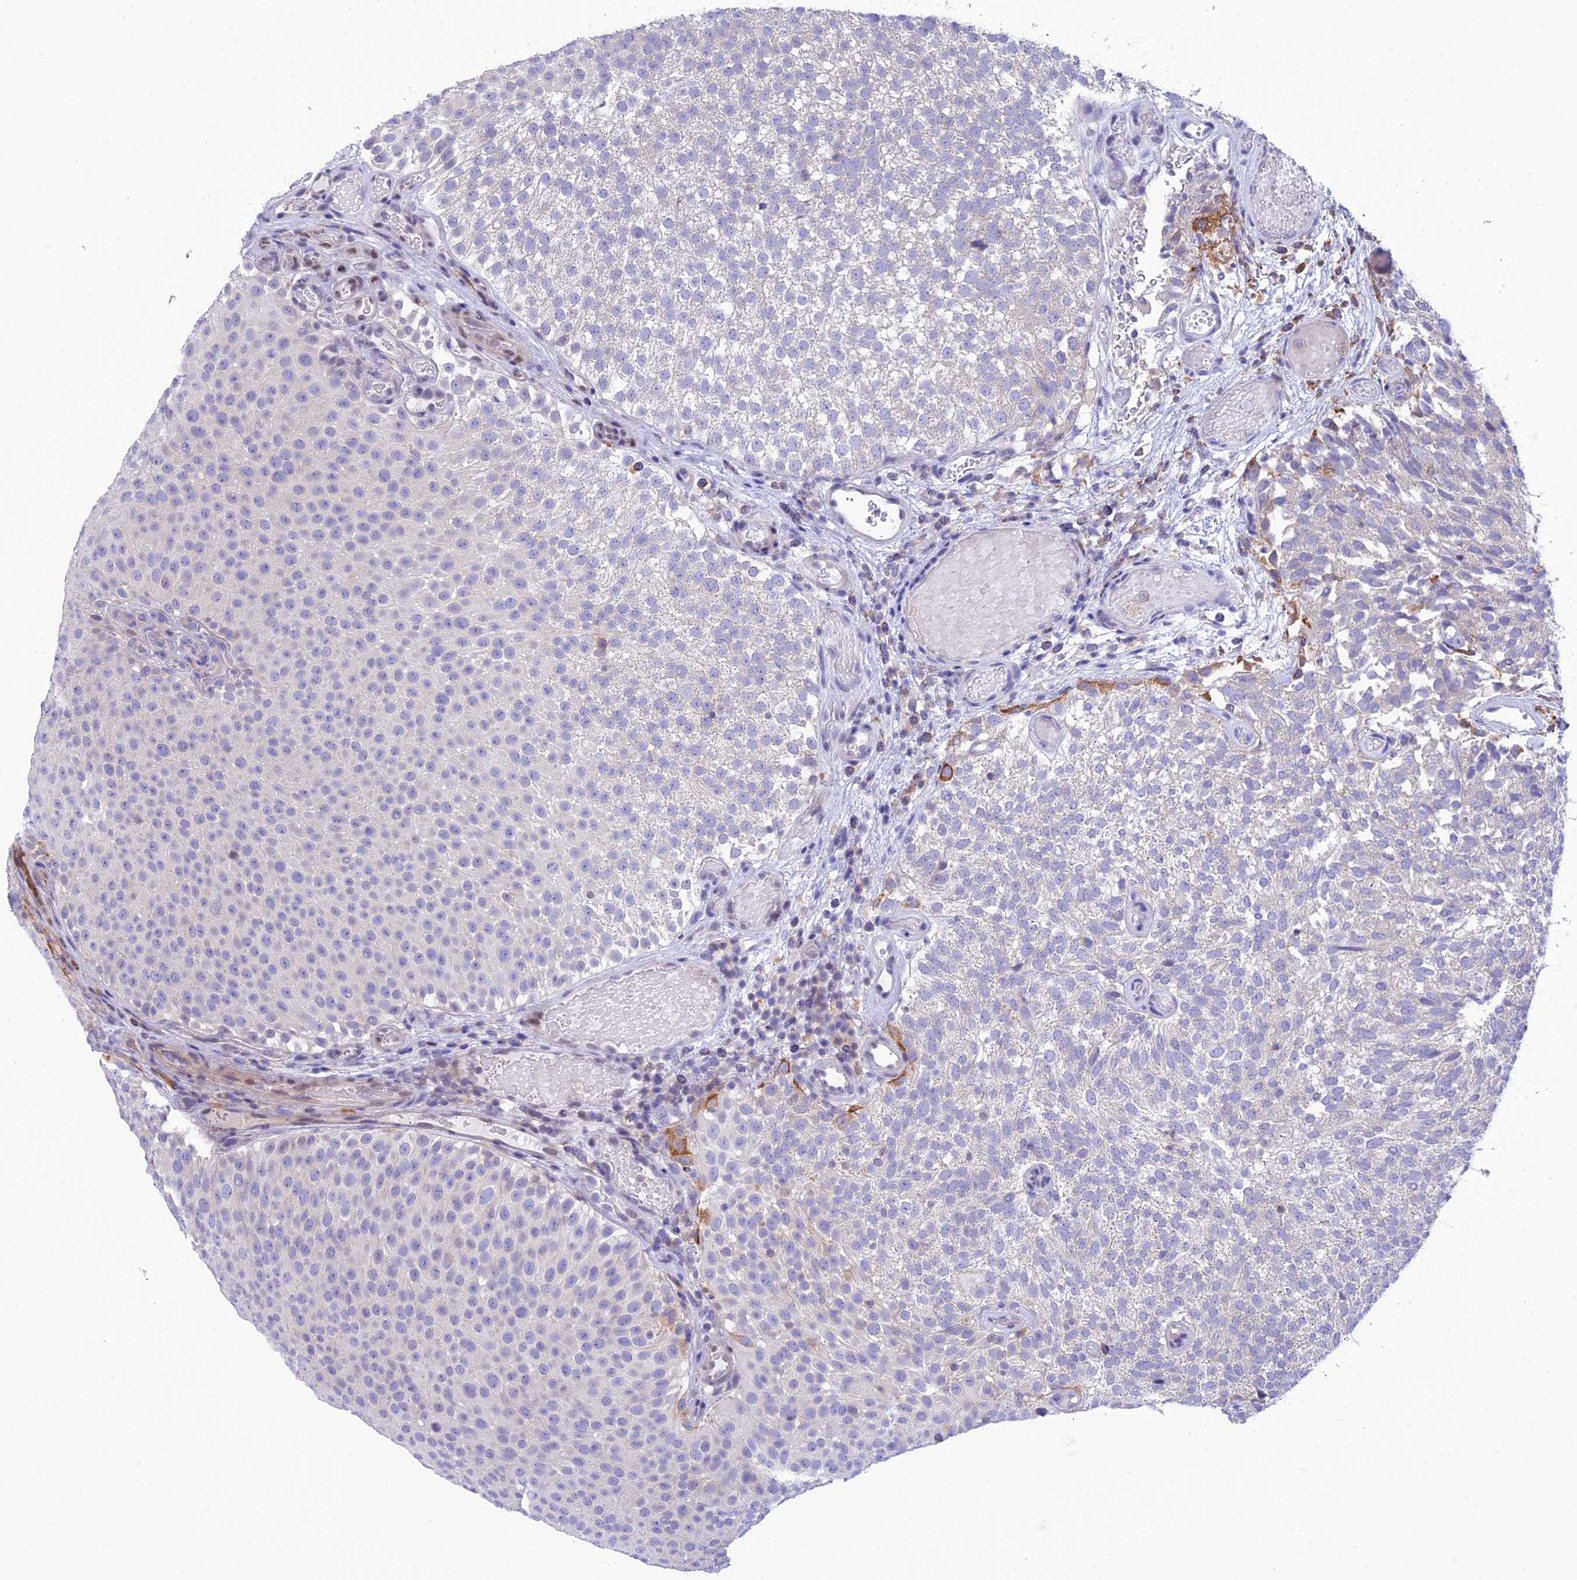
{"staining": {"intensity": "negative", "quantity": "none", "location": "none"}, "tissue": "urothelial cancer", "cell_type": "Tumor cells", "image_type": "cancer", "snomed": [{"axis": "morphology", "description": "Urothelial carcinoma, Low grade"}, {"axis": "topography", "description": "Urinary bladder"}], "caption": "DAB (3,3'-diaminobenzidine) immunohistochemical staining of human urothelial carcinoma (low-grade) displays no significant staining in tumor cells.", "gene": "FAM76A", "patient": {"sex": "male", "age": 78}}